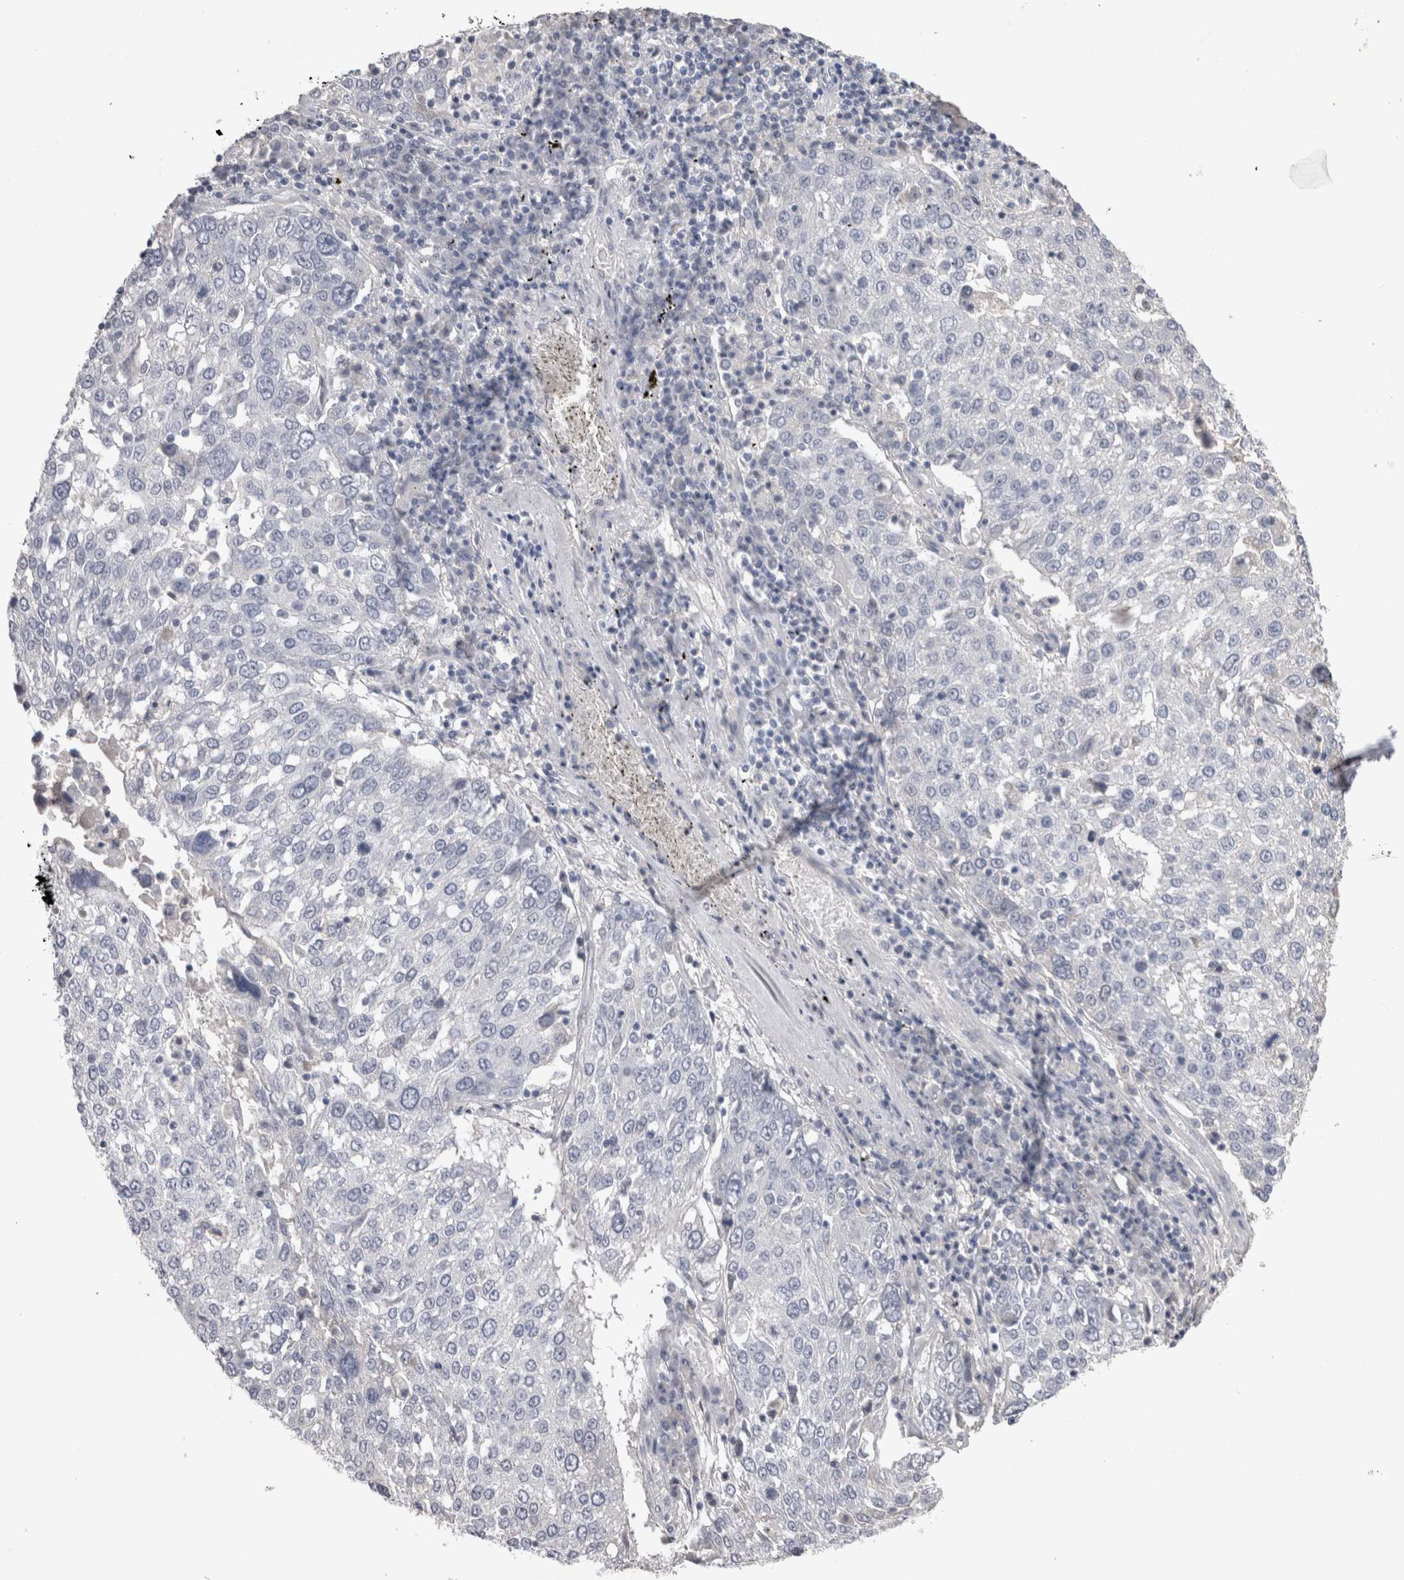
{"staining": {"intensity": "negative", "quantity": "none", "location": "none"}, "tissue": "lung cancer", "cell_type": "Tumor cells", "image_type": "cancer", "snomed": [{"axis": "morphology", "description": "Squamous cell carcinoma, NOS"}, {"axis": "topography", "description": "Lung"}], "caption": "IHC micrograph of neoplastic tissue: human lung cancer stained with DAB (3,3'-diaminobenzidine) demonstrates no significant protein staining in tumor cells. The staining was performed using DAB to visualize the protein expression in brown, while the nuclei were stained in blue with hematoxylin (Magnification: 20x).", "gene": "ADAM2", "patient": {"sex": "male", "age": 65}}